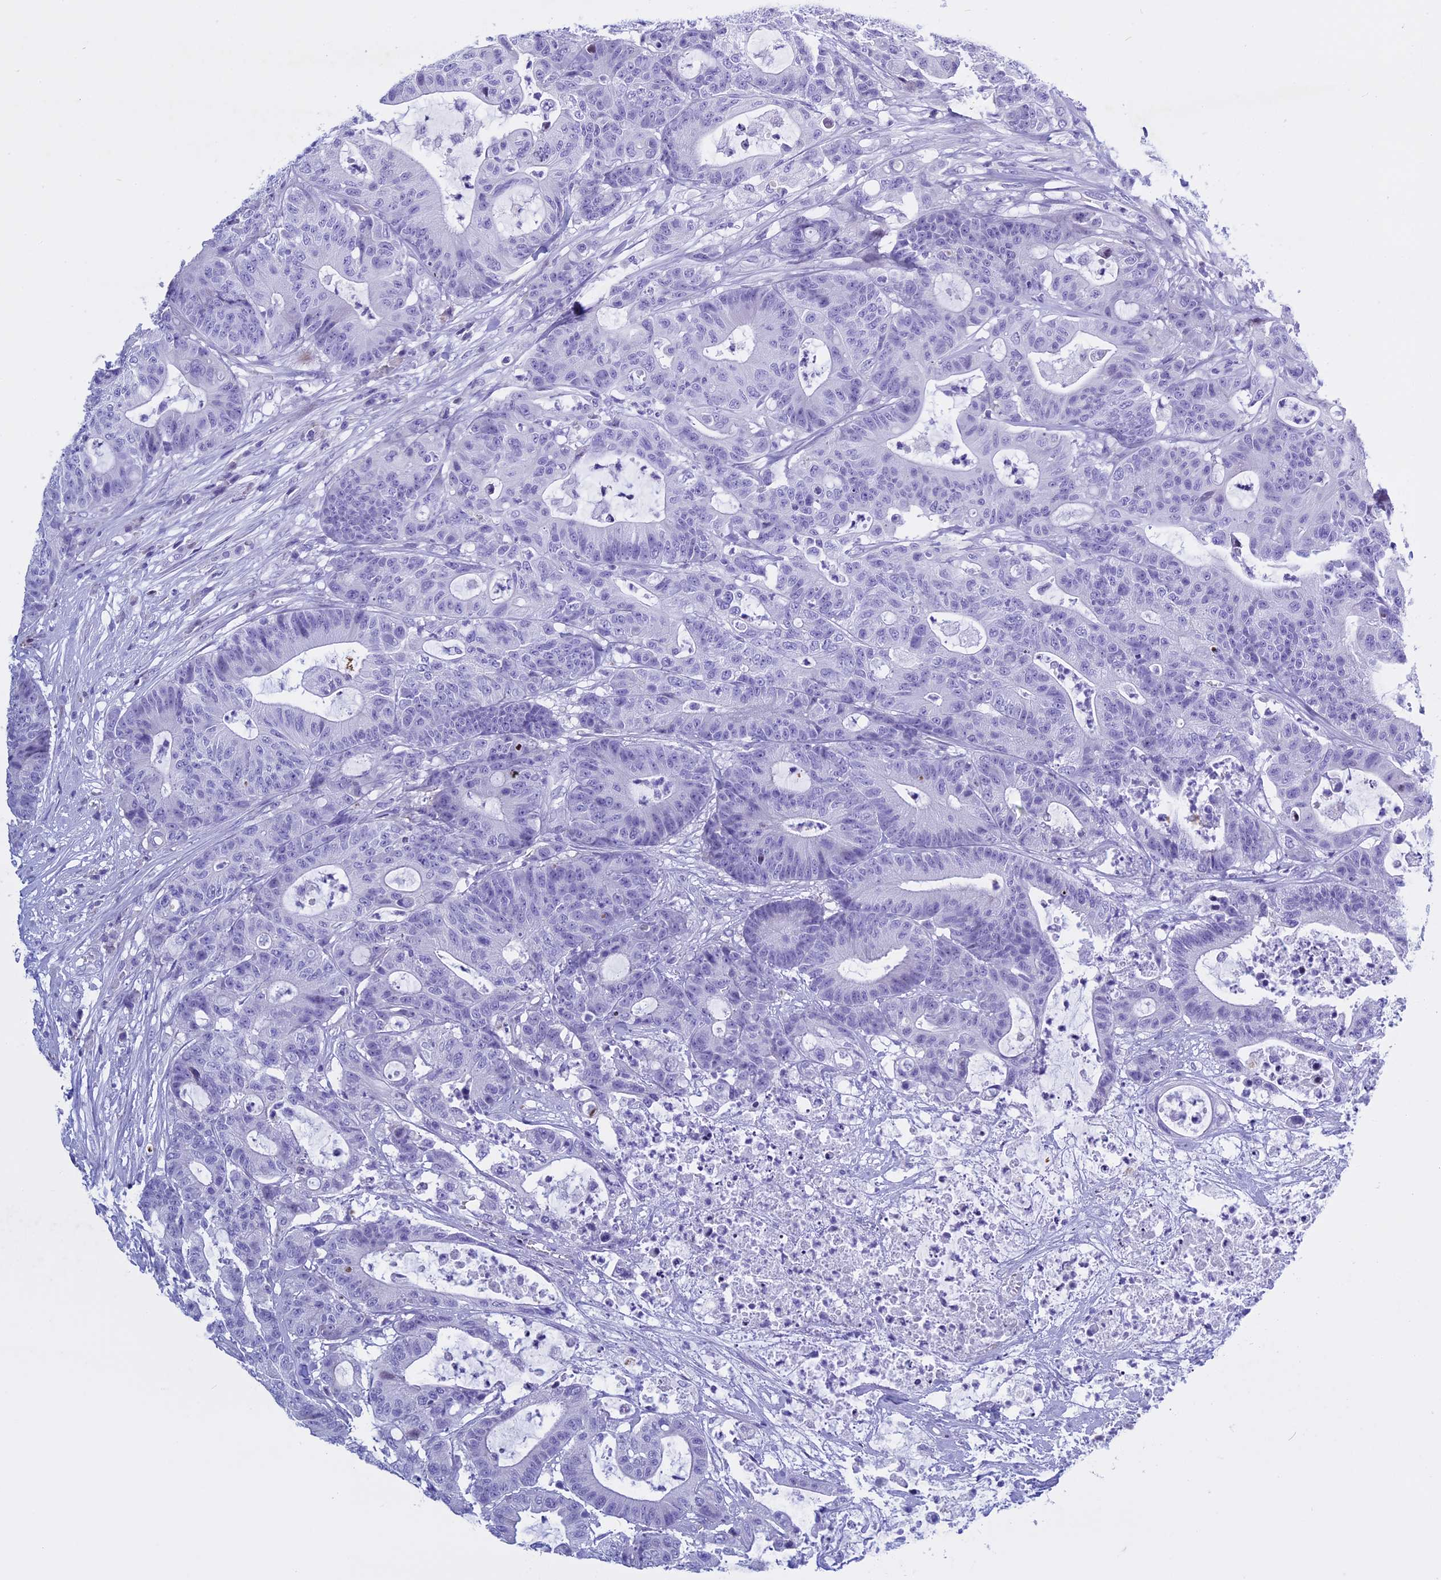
{"staining": {"intensity": "negative", "quantity": "none", "location": "none"}, "tissue": "colorectal cancer", "cell_type": "Tumor cells", "image_type": "cancer", "snomed": [{"axis": "morphology", "description": "Adenocarcinoma, NOS"}, {"axis": "topography", "description": "Colon"}], "caption": "An IHC image of colorectal cancer (adenocarcinoma) is shown. There is no staining in tumor cells of colorectal cancer (adenocarcinoma).", "gene": "KCTD21", "patient": {"sex": "female", "age": 84}}